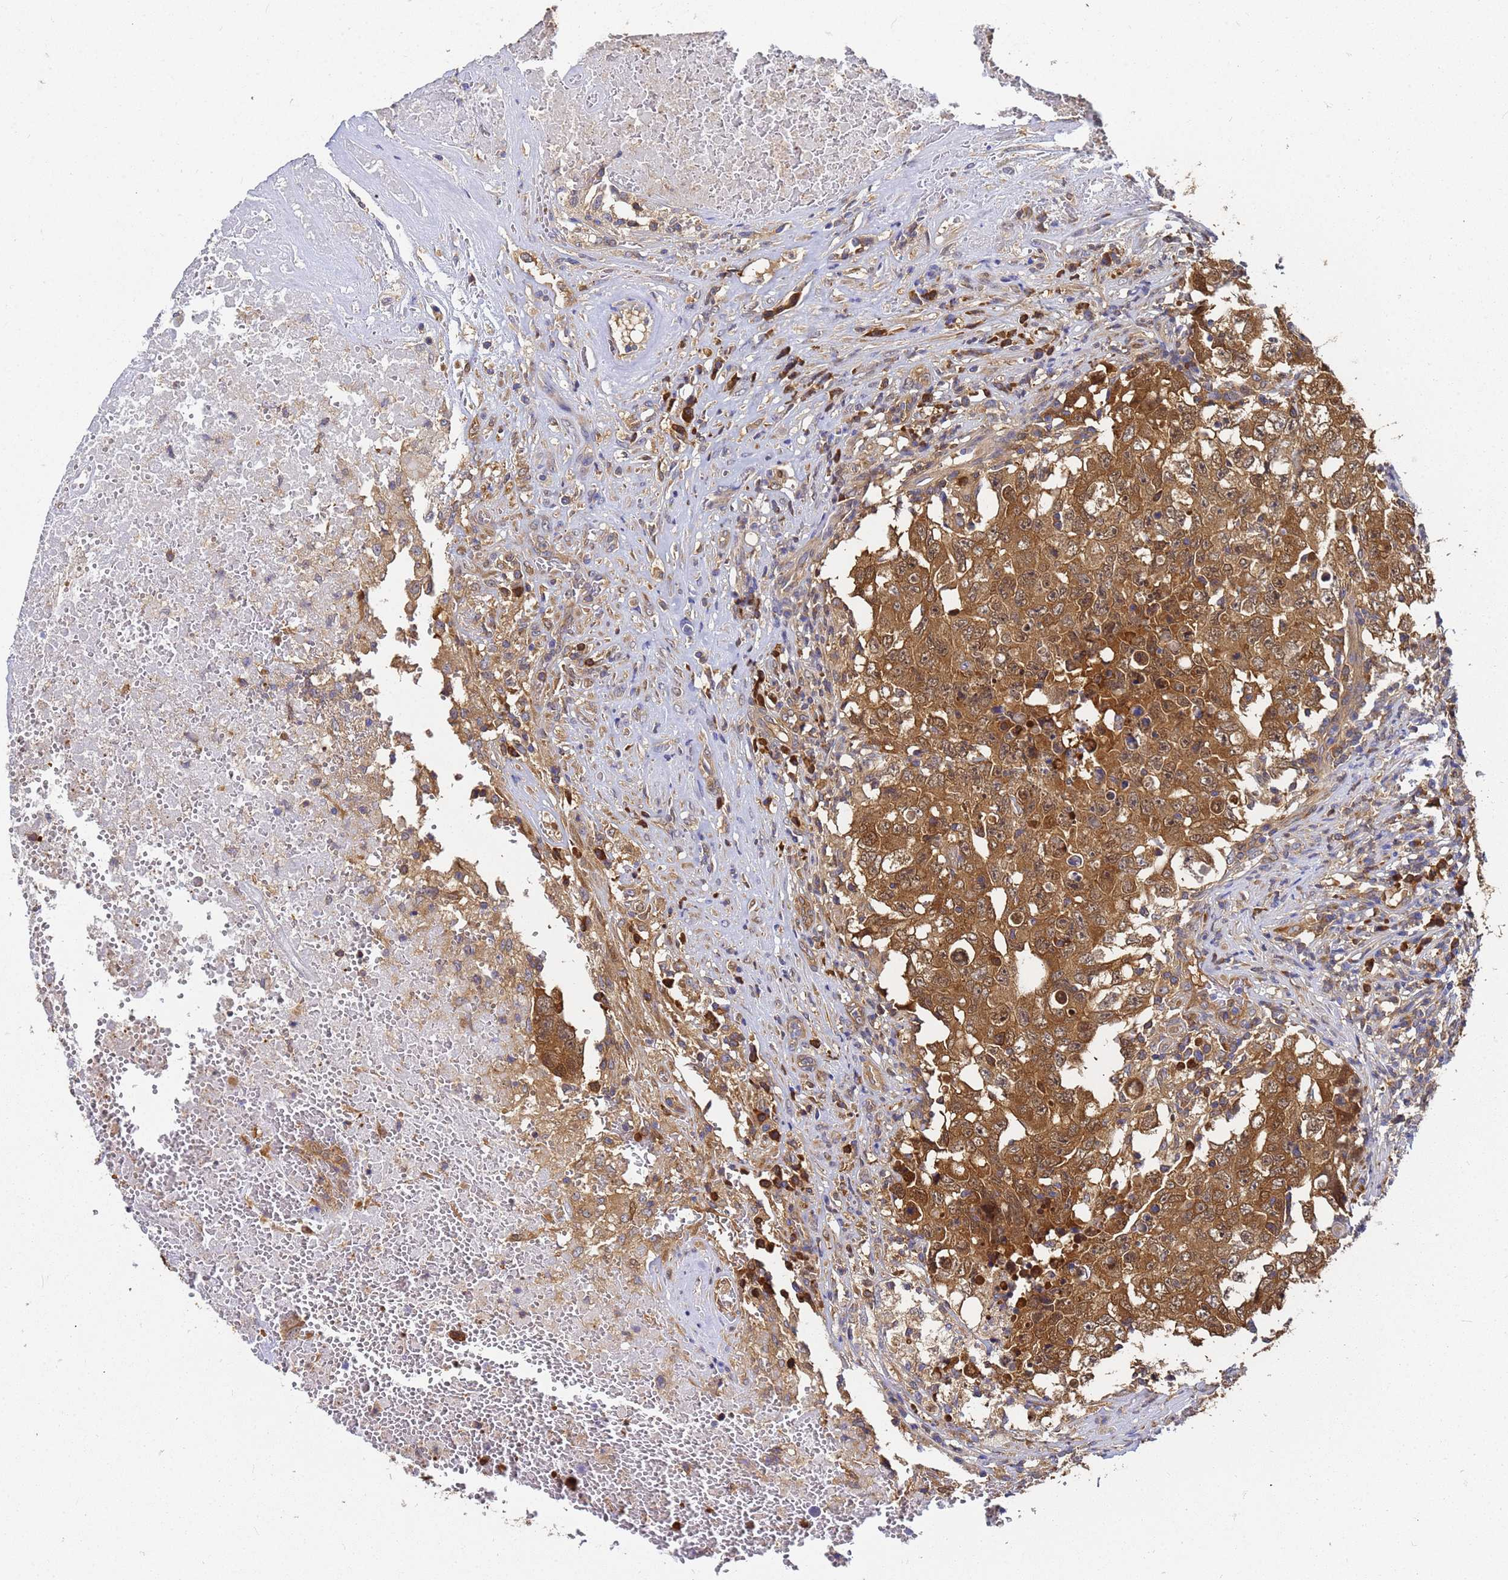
{"staining": {"intensity": "moderate", "quantity": ">75%", "location": "cytoplasmic/membranous"}, "tissue": "testis cancer", "cell_type": "Tumor cells", "image_type": "cancer", "snomed": [{"axis": "morphology", "description": "Carcinoma, Embryonal, NOS"}, {"axis": "topography", "description": "Testis"}], "caption": "Testis embryonal carcinoma was stained to show a protein in brown. There is medium levels of moderate cytoplasmic/membranous positivity in about >75% of tumor cells.", "gene": "NME1-NME2", "patient": {"sex": "male", "age": 26}}